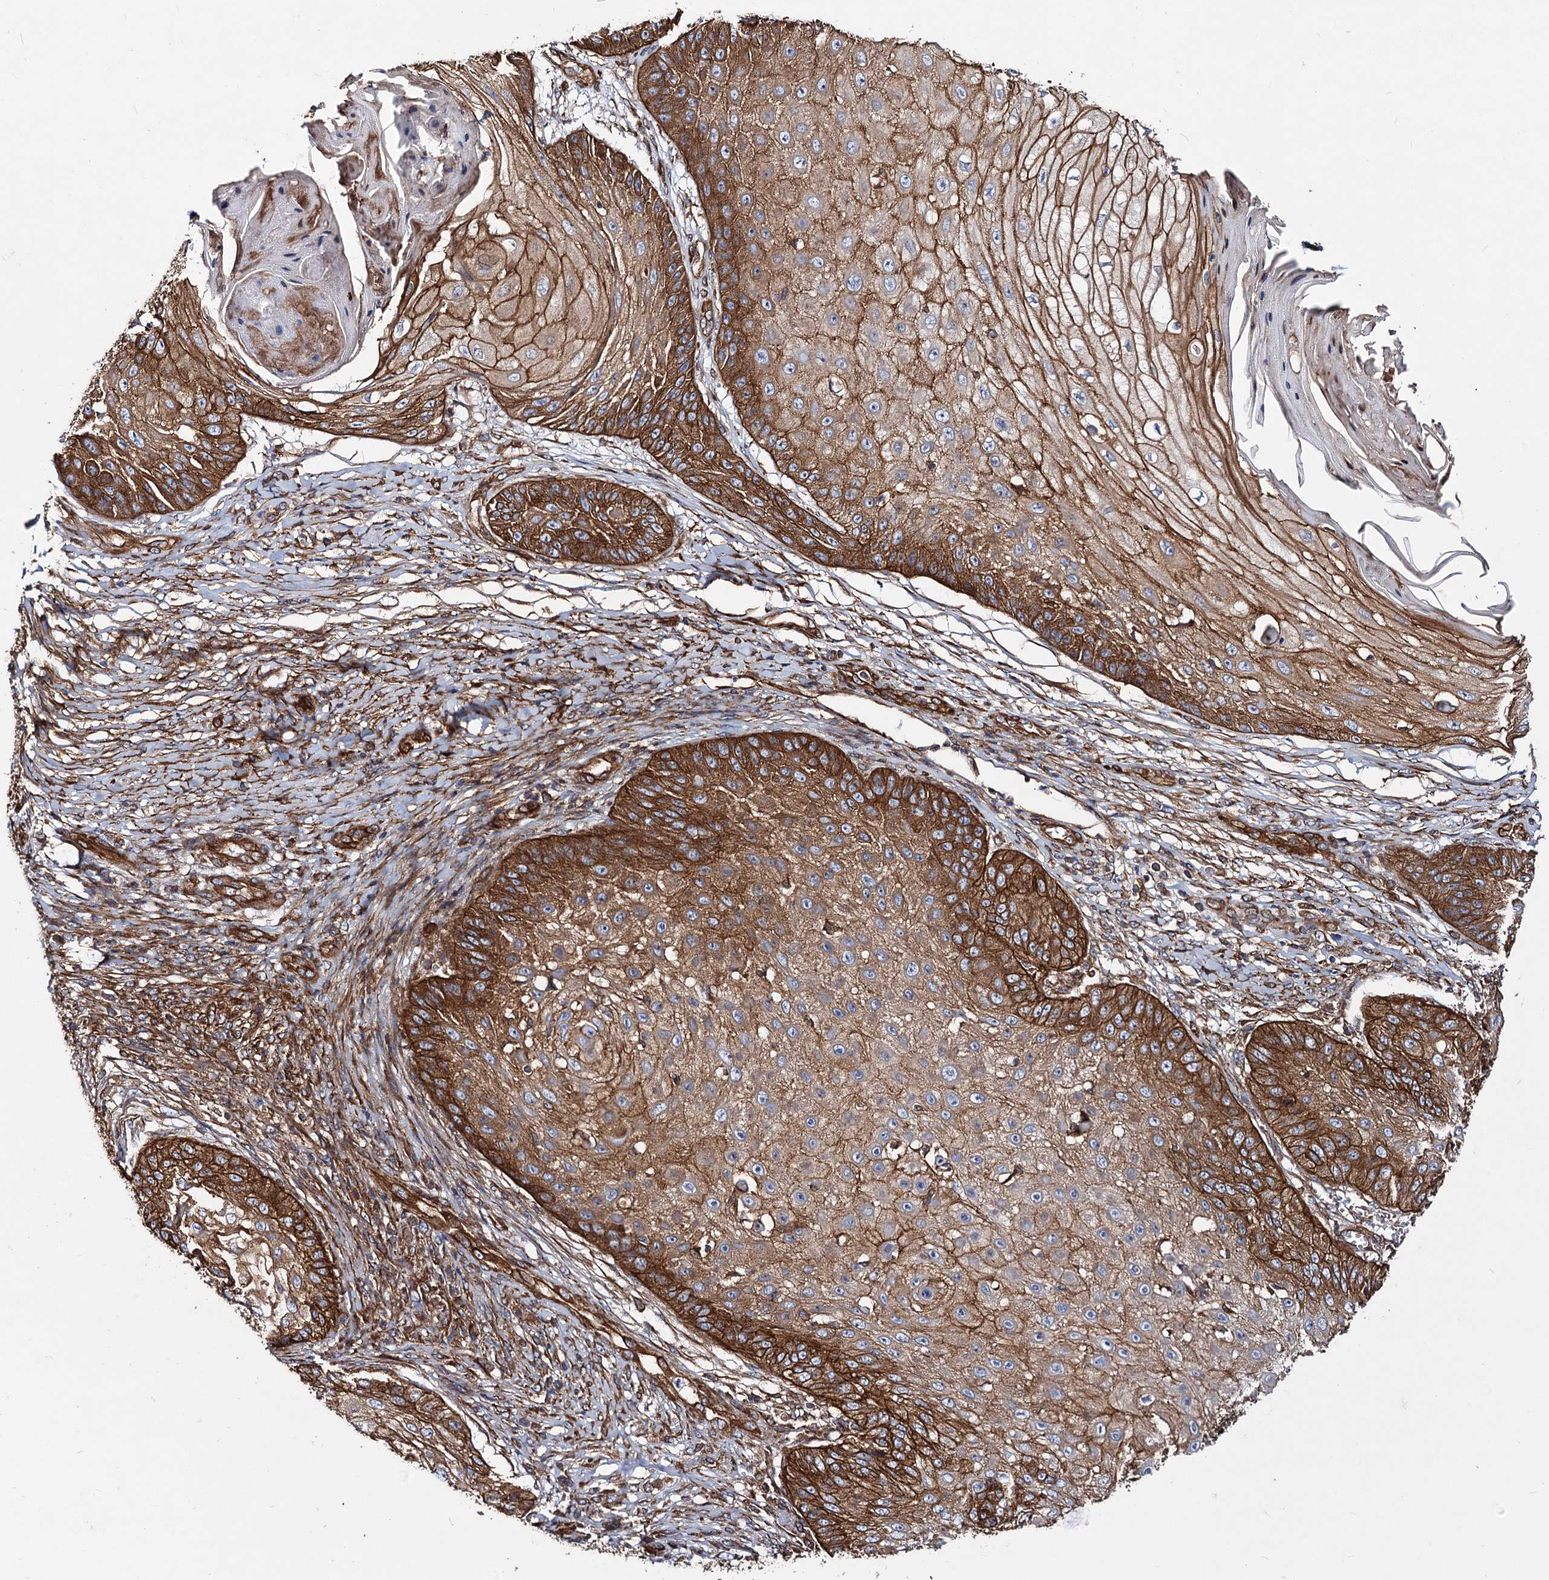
{"staining": {"intensity": "strong", "quantity": ">75%", "location": "cytoplasmic/membranous"}, "tissue": "skin cancer", "cell_type": "Tumor cells", "image_type": "cancer", "snomed": [{"axis": "morphology", "description": "Squamous cell carcinoma, NOS"}, {"axis": "topography", "description": "Skin"}], "caption": "The immunohistochemical stain highlights strong cytoplasmic/membranous staining in tumor cells of skin cancer tissue.", "gene": "CIP2A", "patient": {"sex": "male", "age": 70}}